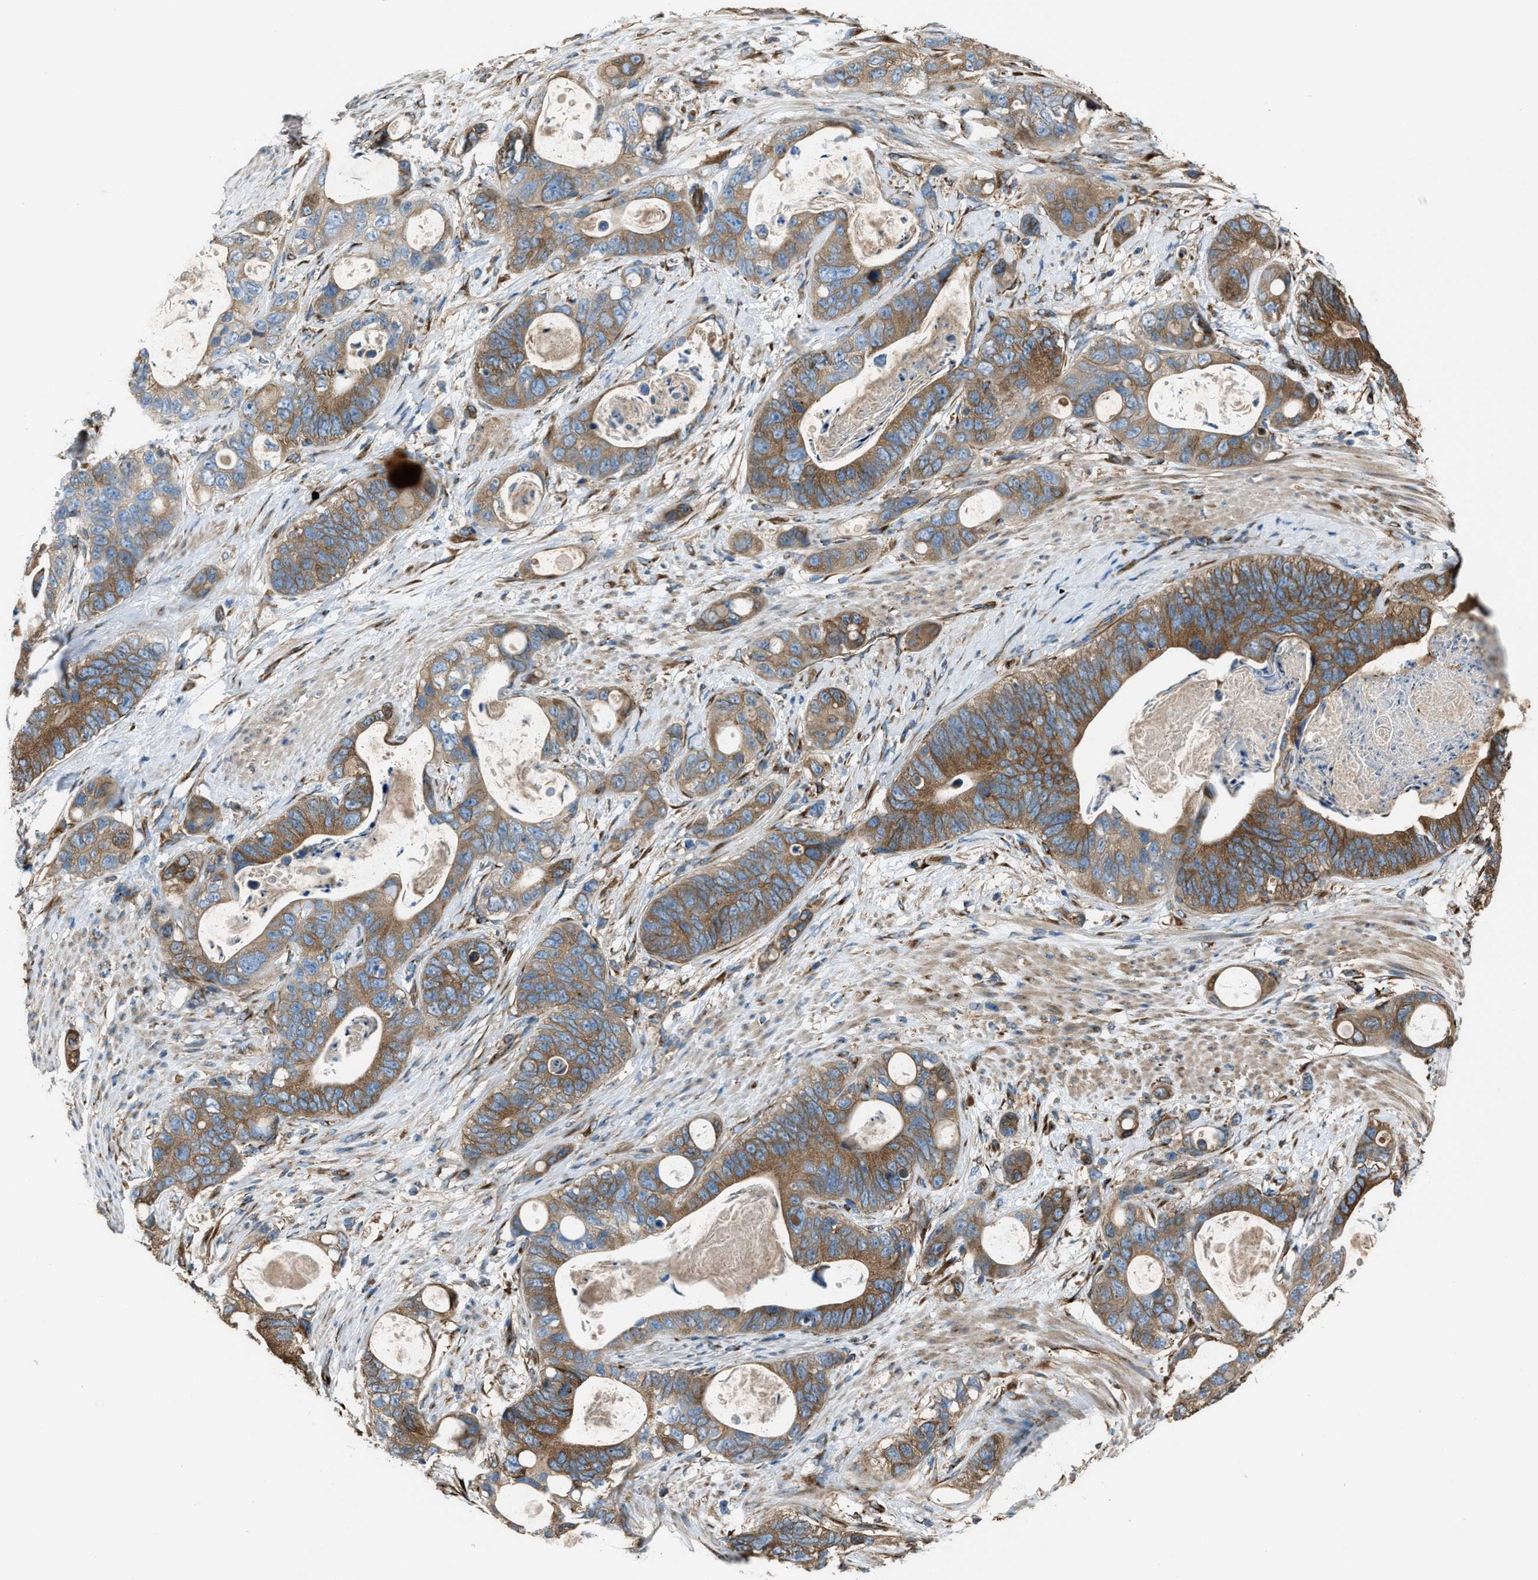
{"staining": {"intensity": "moderate", "quantity": ">75%", "location": "cytoplasmic/membranous"}, "tissue": "stomach cancer", "cell_type": "Tumor cells", "image_type": "cancer", "snomed": [{"axis": "morphology", "description": "Normal tissue, NOS"}, {"axis": "morphology", "description": "Adenocarcinoma, NOS"}, {"axis": "topography", "description": "Stomach"}], "caption": "IHC histopathology image of neoplastic tissue: stomach adenocarcinoma stained using immunohistochemistry exhibits medium levels of moderate protein expression localized specifically in the cytoplasmic/membranous of tumor cells, appearing as a cytoplasmic/membranous brown color.", "gene": "TRPC1", "patient": {"sex": "female", "age": 89}}